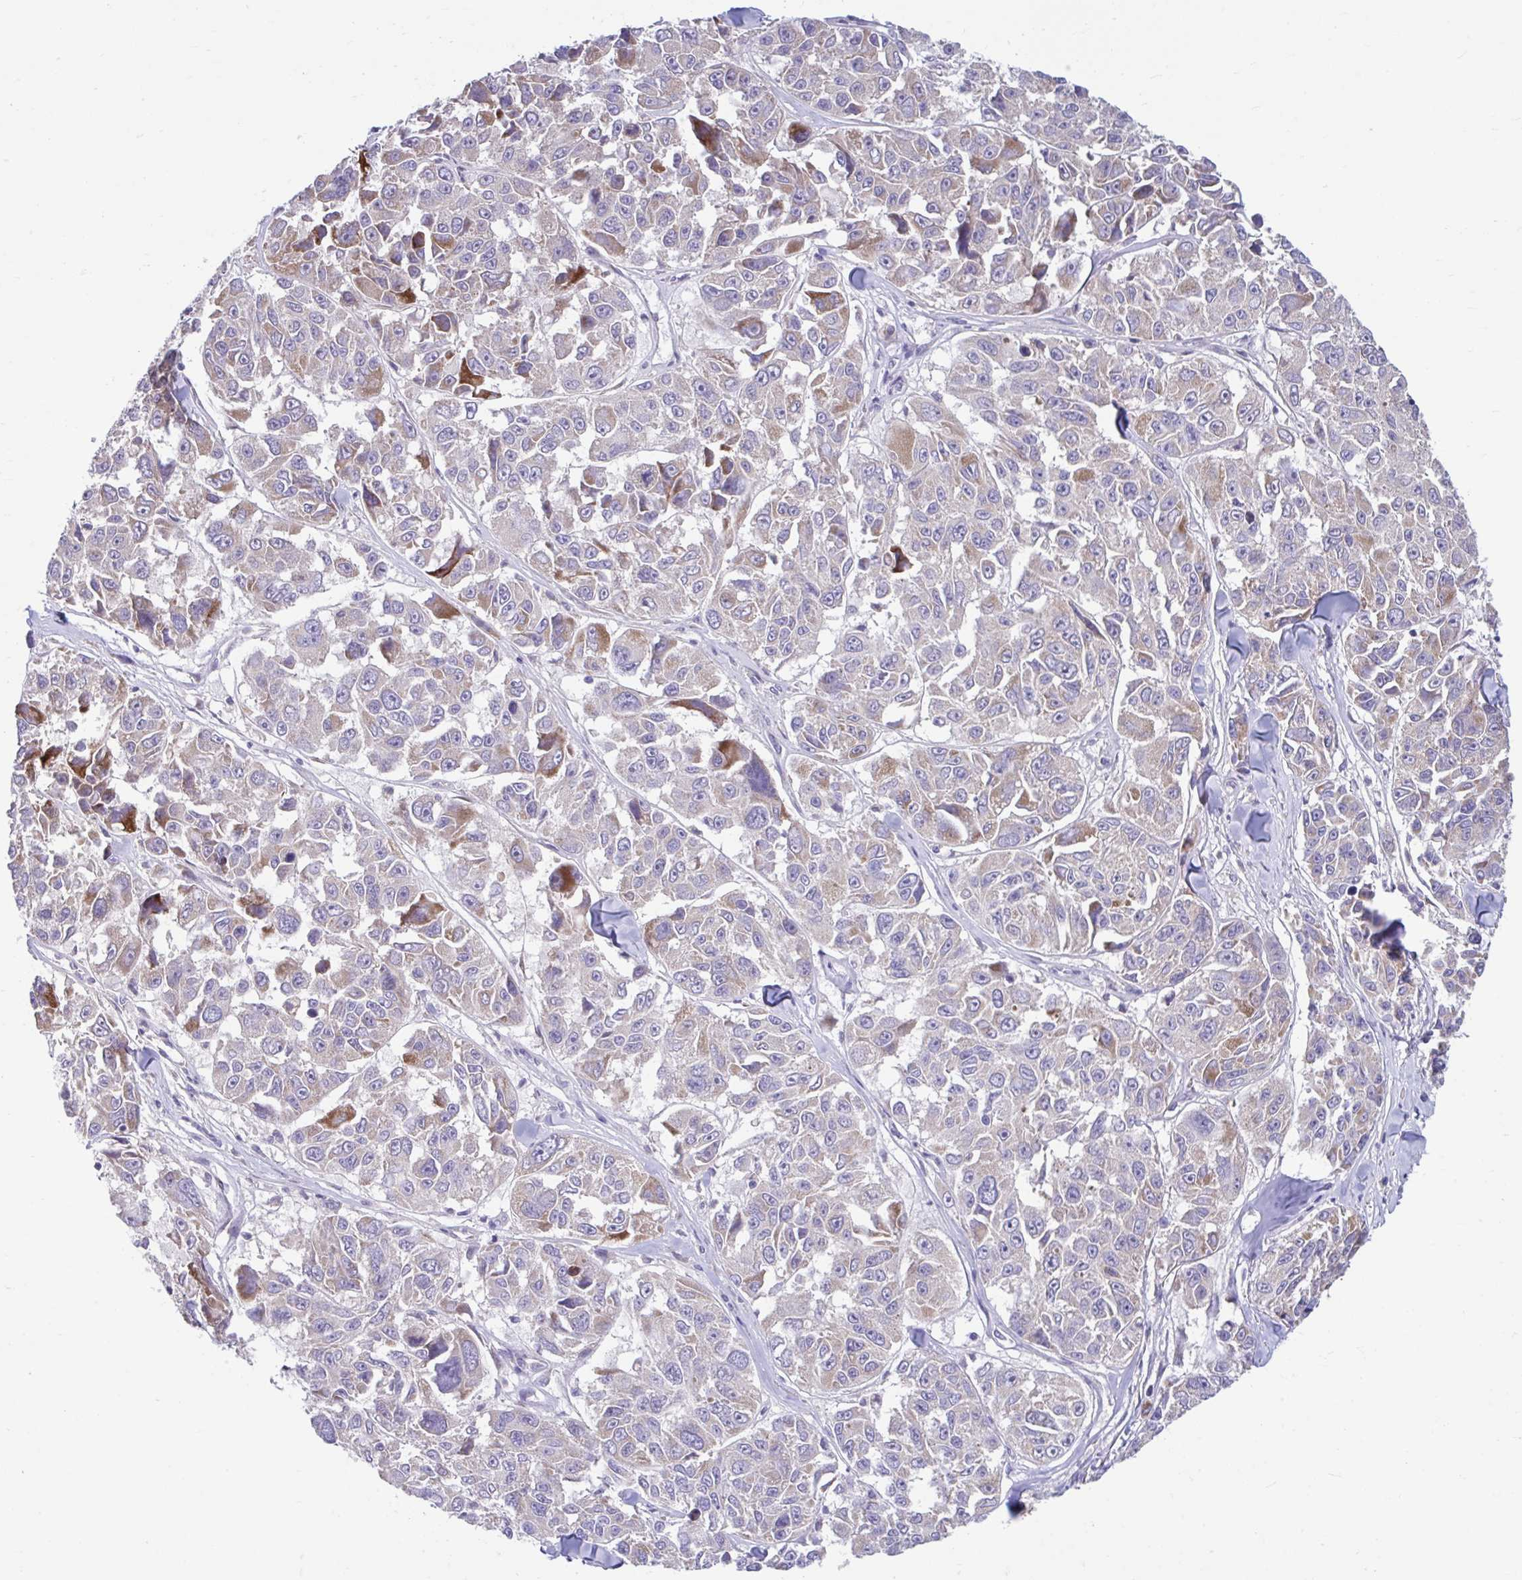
{"staining": {"intensity": "moderate", "quantity": "<25%", "location": "cytoplasmic/membranous"}, "tissue": "melanoma", "cell_type": "Tumor cells", "image_type": "cancer", "snomed": [{"axis": "morphology", "description": "Malignant melanoma, NOS"}, {"axis": "topography", "description": "Skin"}], "caption": "DAB immunohistochemical staining of human melanoma demonstrates moderate cytoplasmic/membranous protein staining in about <25% of tumor cells. (IHC, brightfield microscopy, high magnification).", "gene": "LINGO4", "patient": {"sex": "female", "age": 66}}